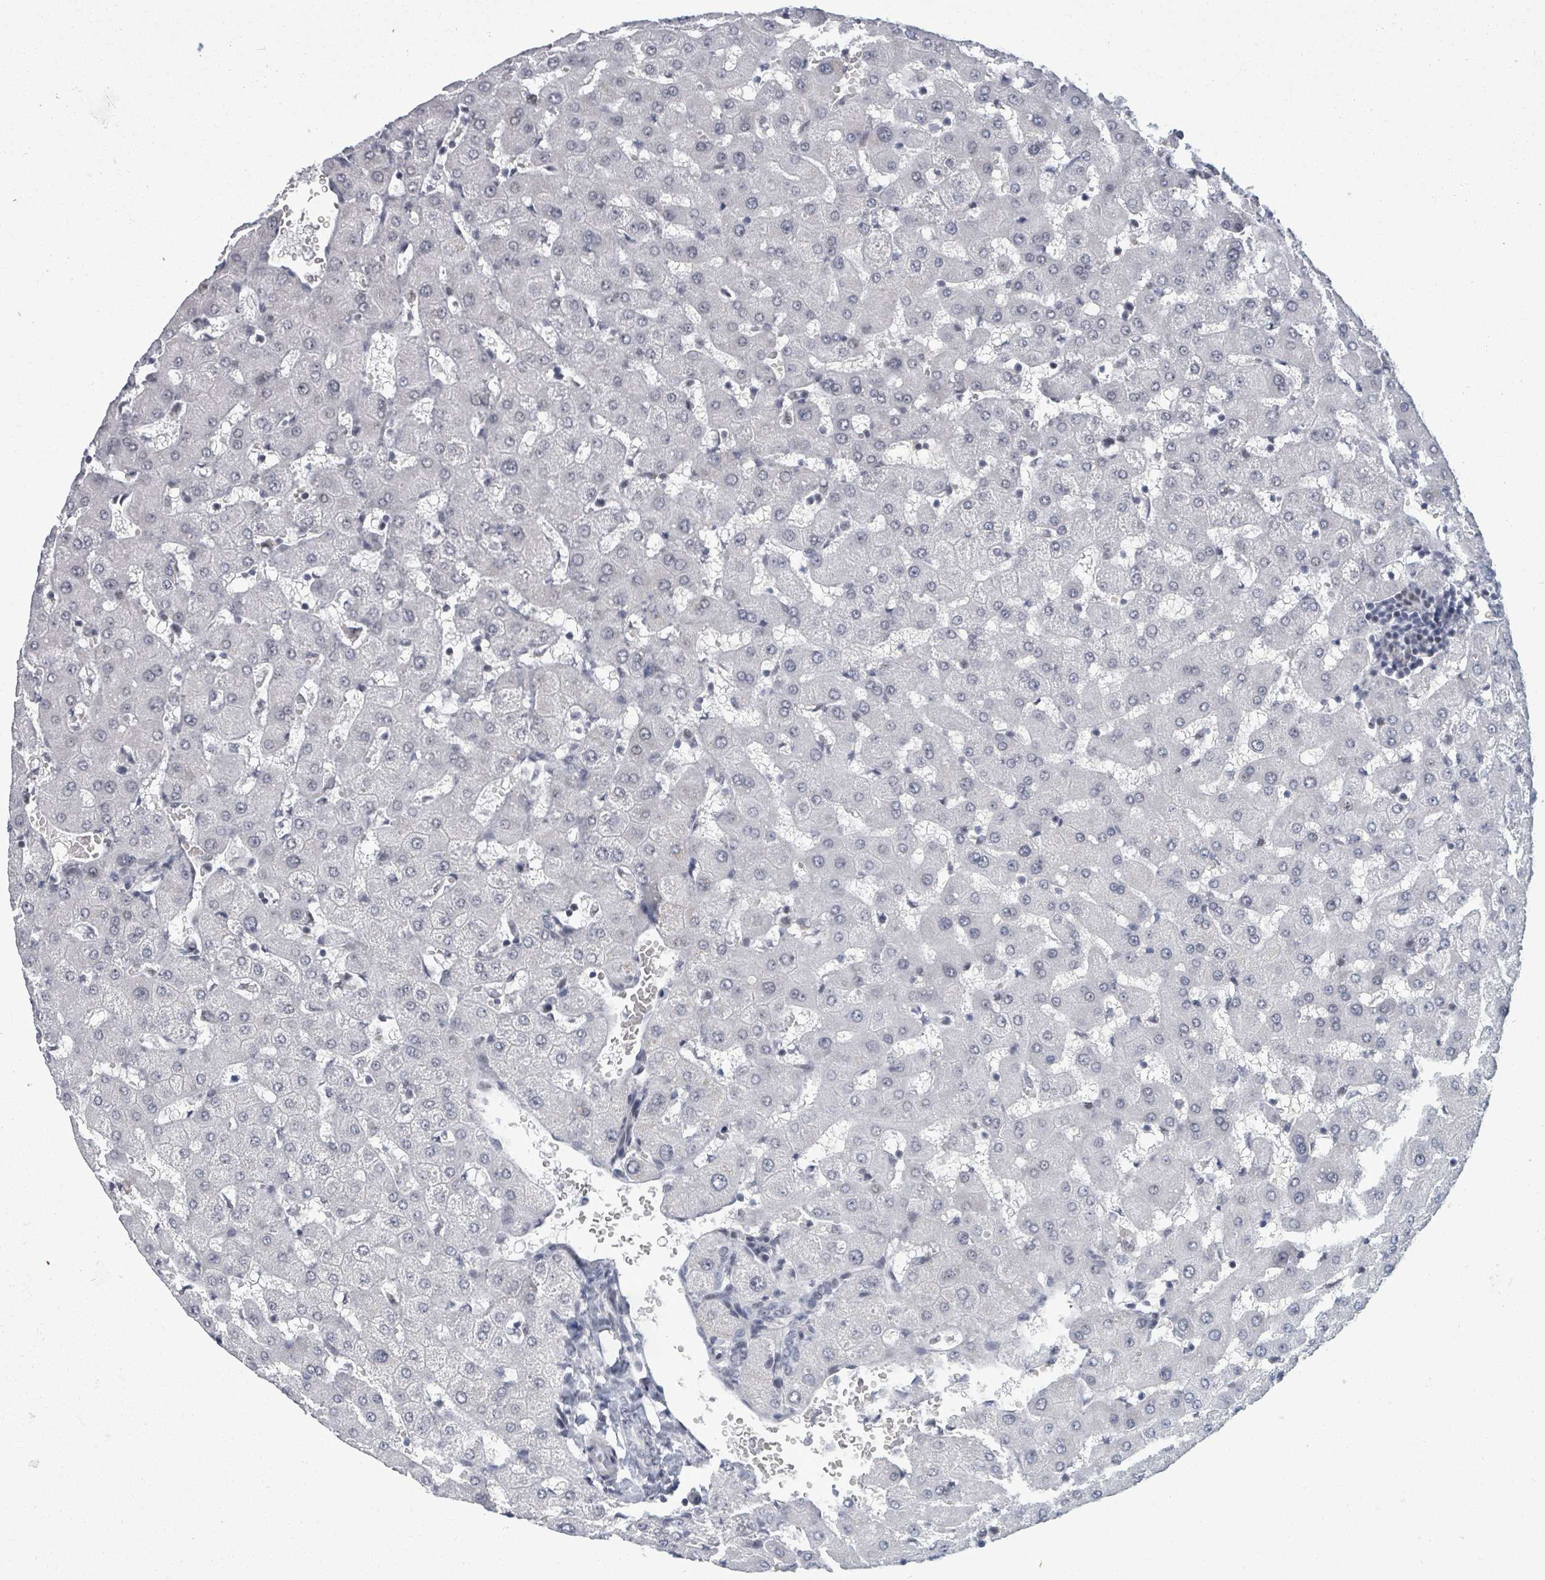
{"staining": {"intensity": "negative", "quantity": "none", "location": "none"}, "tissue": "liver", "cell_type": "Cholangiocytes", "image_type": "normal", "snomed": [{"axis": "morphology", "description": "Normal tissue, NOS"}, {"axis": "topography", "description": "Liver"}], "caption": "Image shows no protein positivity in cholangiocytes of unremarkable liver. (DAB (3,3'-diaminobenzidine) immunohistochemistry (IHC) with hematoxylin counter stain).", "gene": "BIVM", "patient": {"sex": "female", "age": 63}}